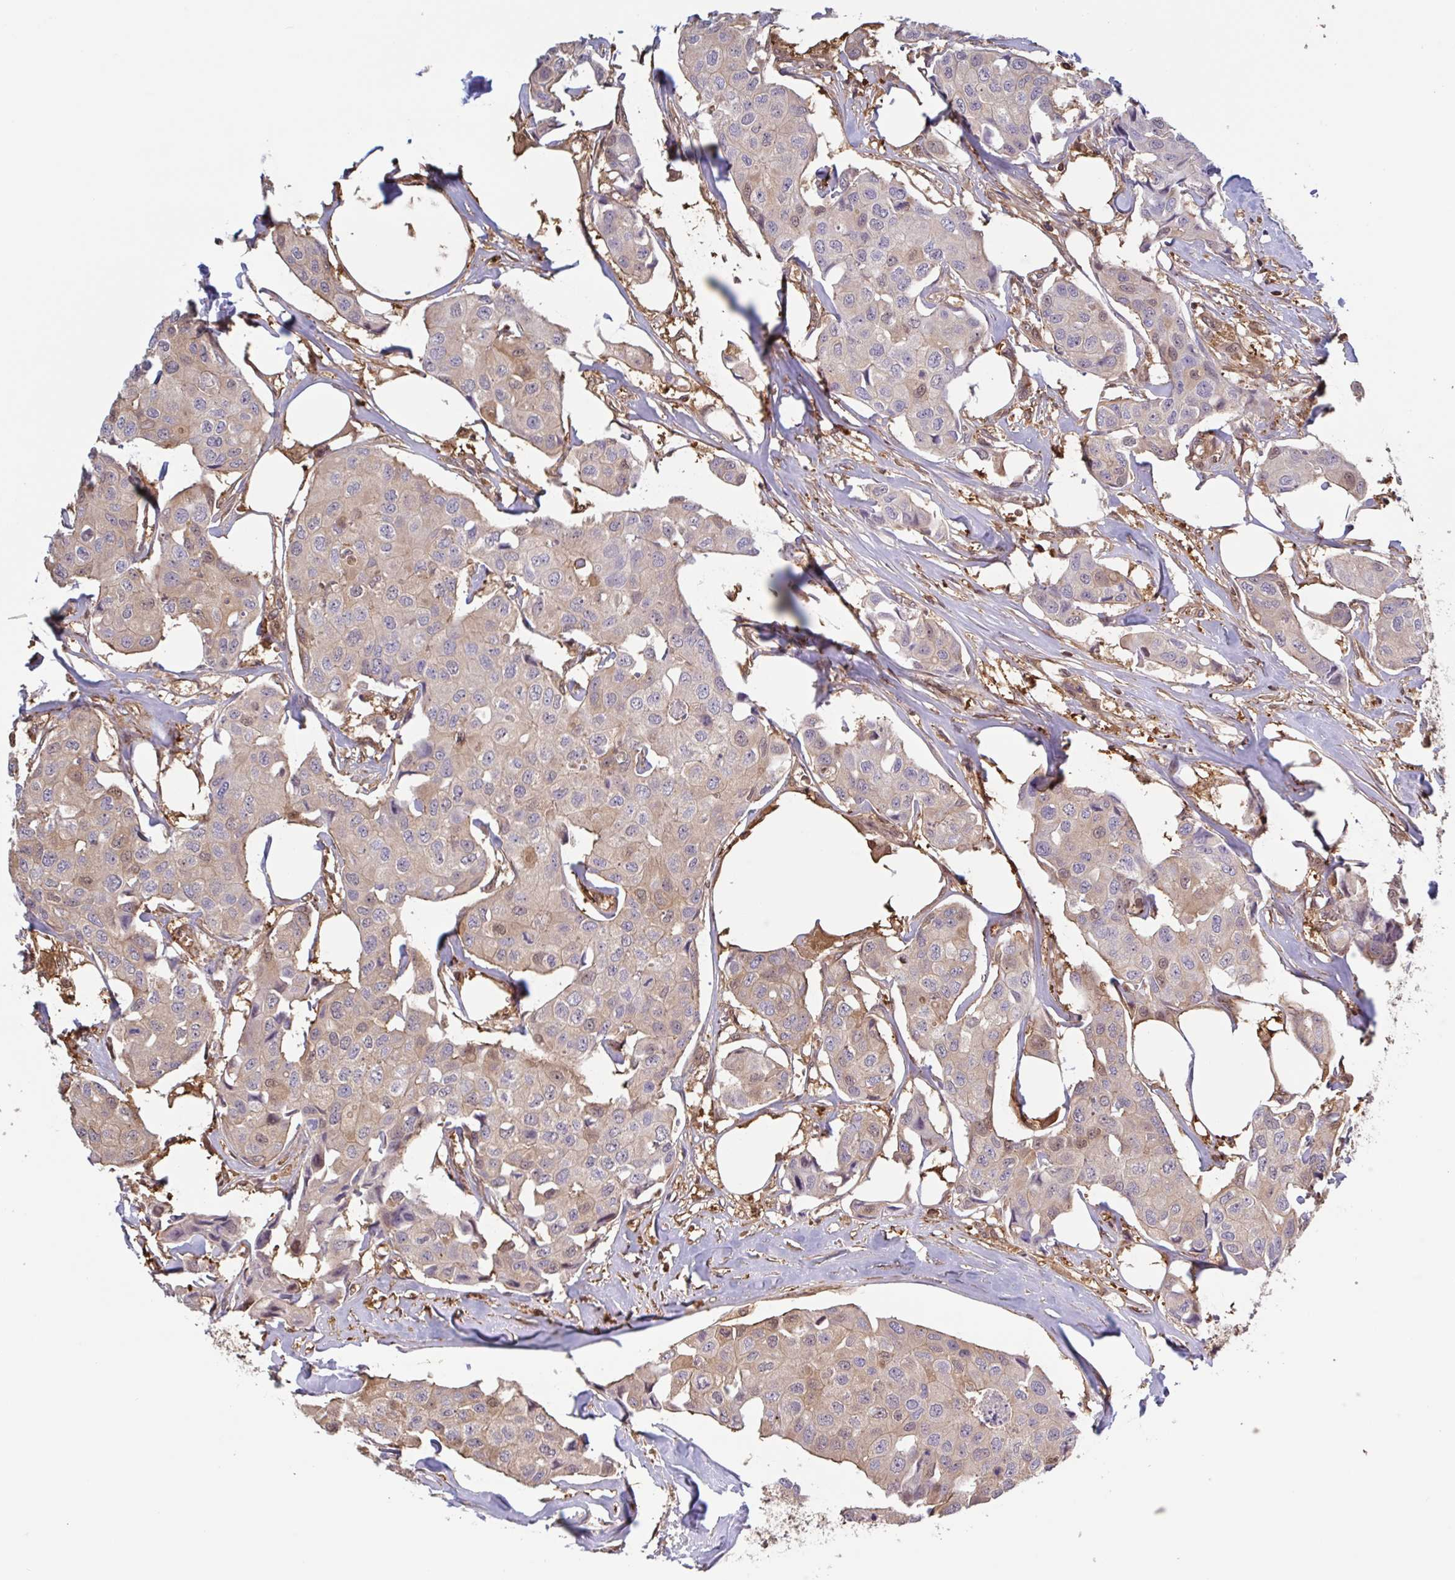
{"staining": {"intensity": "weak", "quantity": "<25%", "location": "cytoplasmic/membranous,nuclear"}, "tissue": "breast cancer", "cell_type": "Tumor cells", "image_type": "cancer", "snomed": [{"axis": "morphology", "description": "Duct carcinoma"}, {"axis": "topography", "description": "Breast"}, {"axis": "topography", "description": "Lymph node"}], "caption": "A histopathology image of human breast cancer (infiltrating ductal carcinoma) is negative for staining in tumor cells.", "gene": "OTOP2", "patient": {"sex": "female", "age": 80}}